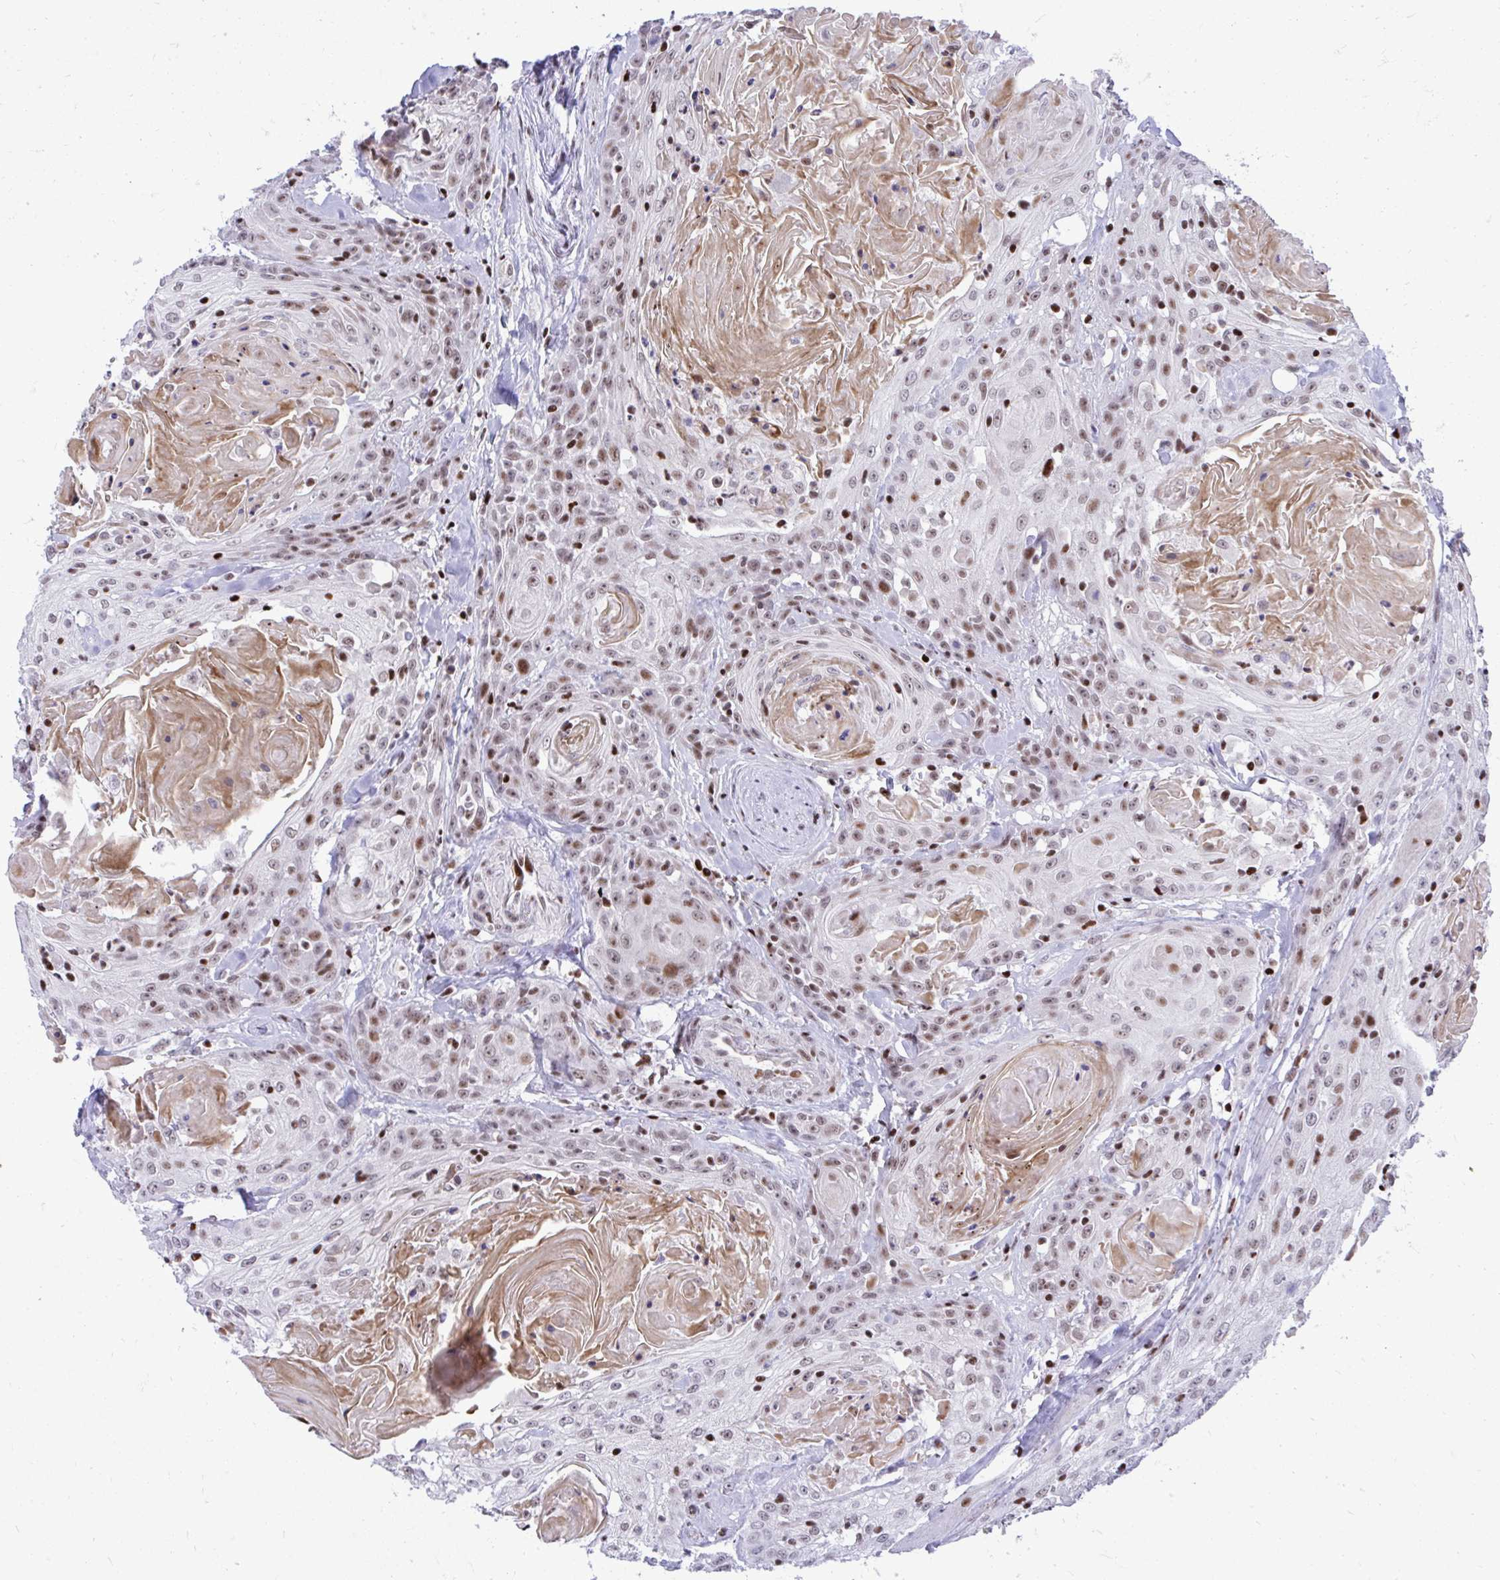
{"staining": {"intensity": "moderate", "quantity": ">75%", "location": "nuclear"}, "tissue": "head and neck cancer", "cell_type": "Tumor cells", "image_type": "cancer", "snomed": [{"axis": "morphology", "description": "Squamous cell carcinoma, NOS"}, {"axis": "topography", "description": "Head-Neck"}], "caption": "Squamous cell carcinoma (head and neck) stained with DAB IHC demonstrates medium levels of moderate nuclear positivity in about >75% of tumor cells. (IHC, brightfield microscopy, high magnification).", "gene": "C14orf39", "patient": {"sex": "female", "age": 84}}